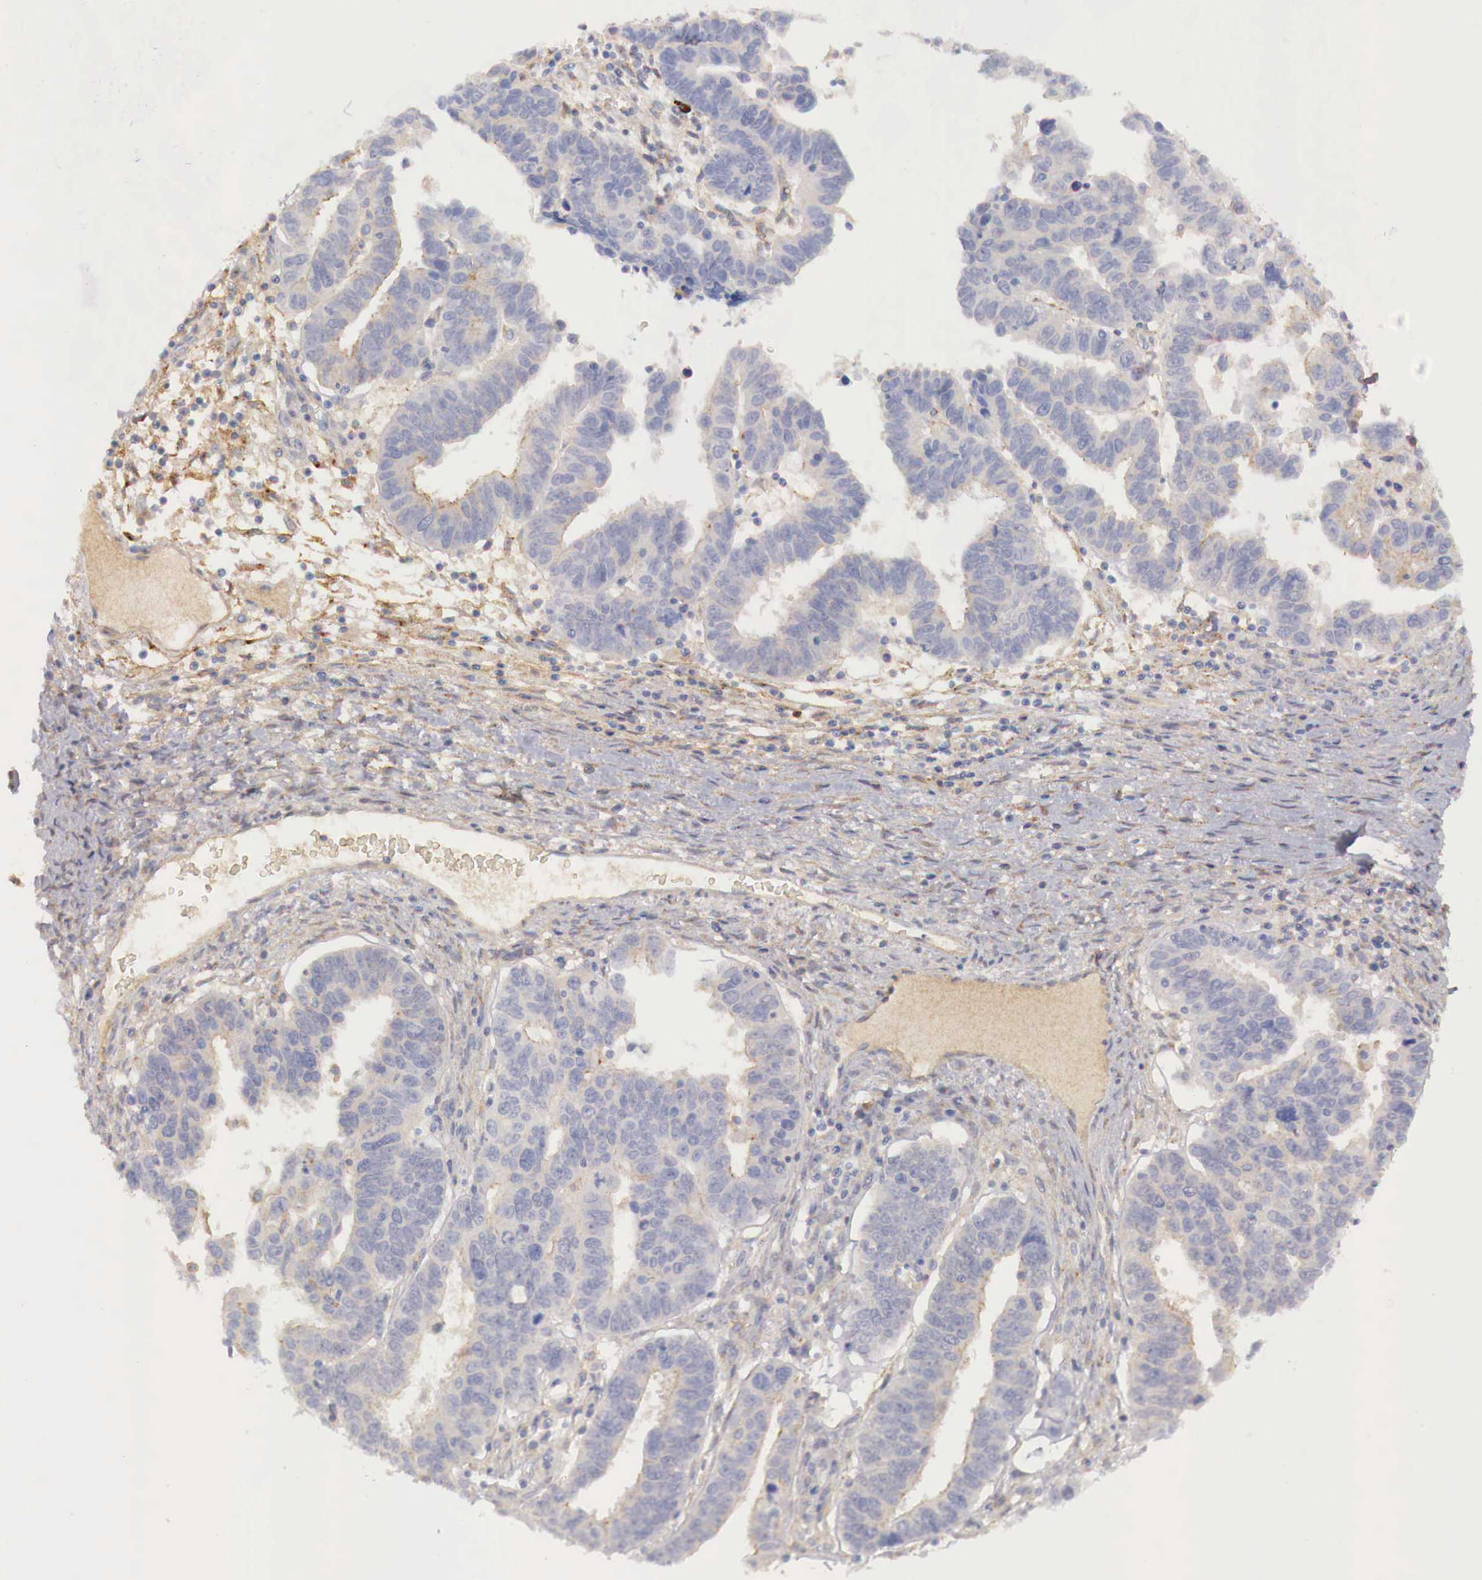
{"staining": {"intensity": "negative", "quantity": "none", "location": "none"}, "tissue": "ovarian cancer", "cell_type": "Tumor cells", "image_type": "cancer", "snomed": [{"axis": "morphology", "description": "Carcinoma, endometroid"}, {"axis": "morphology", "description": "Cystadenocarcinoma, serous, NOS"}, {"axis": "topography", "description": "Ovary"}], "caption": "Tumor cells show no significant protein expression in ovarian endometroid carcinoma.", "gene": "KLHDC7B", "patient": {"sex": "female", "age": 45}}